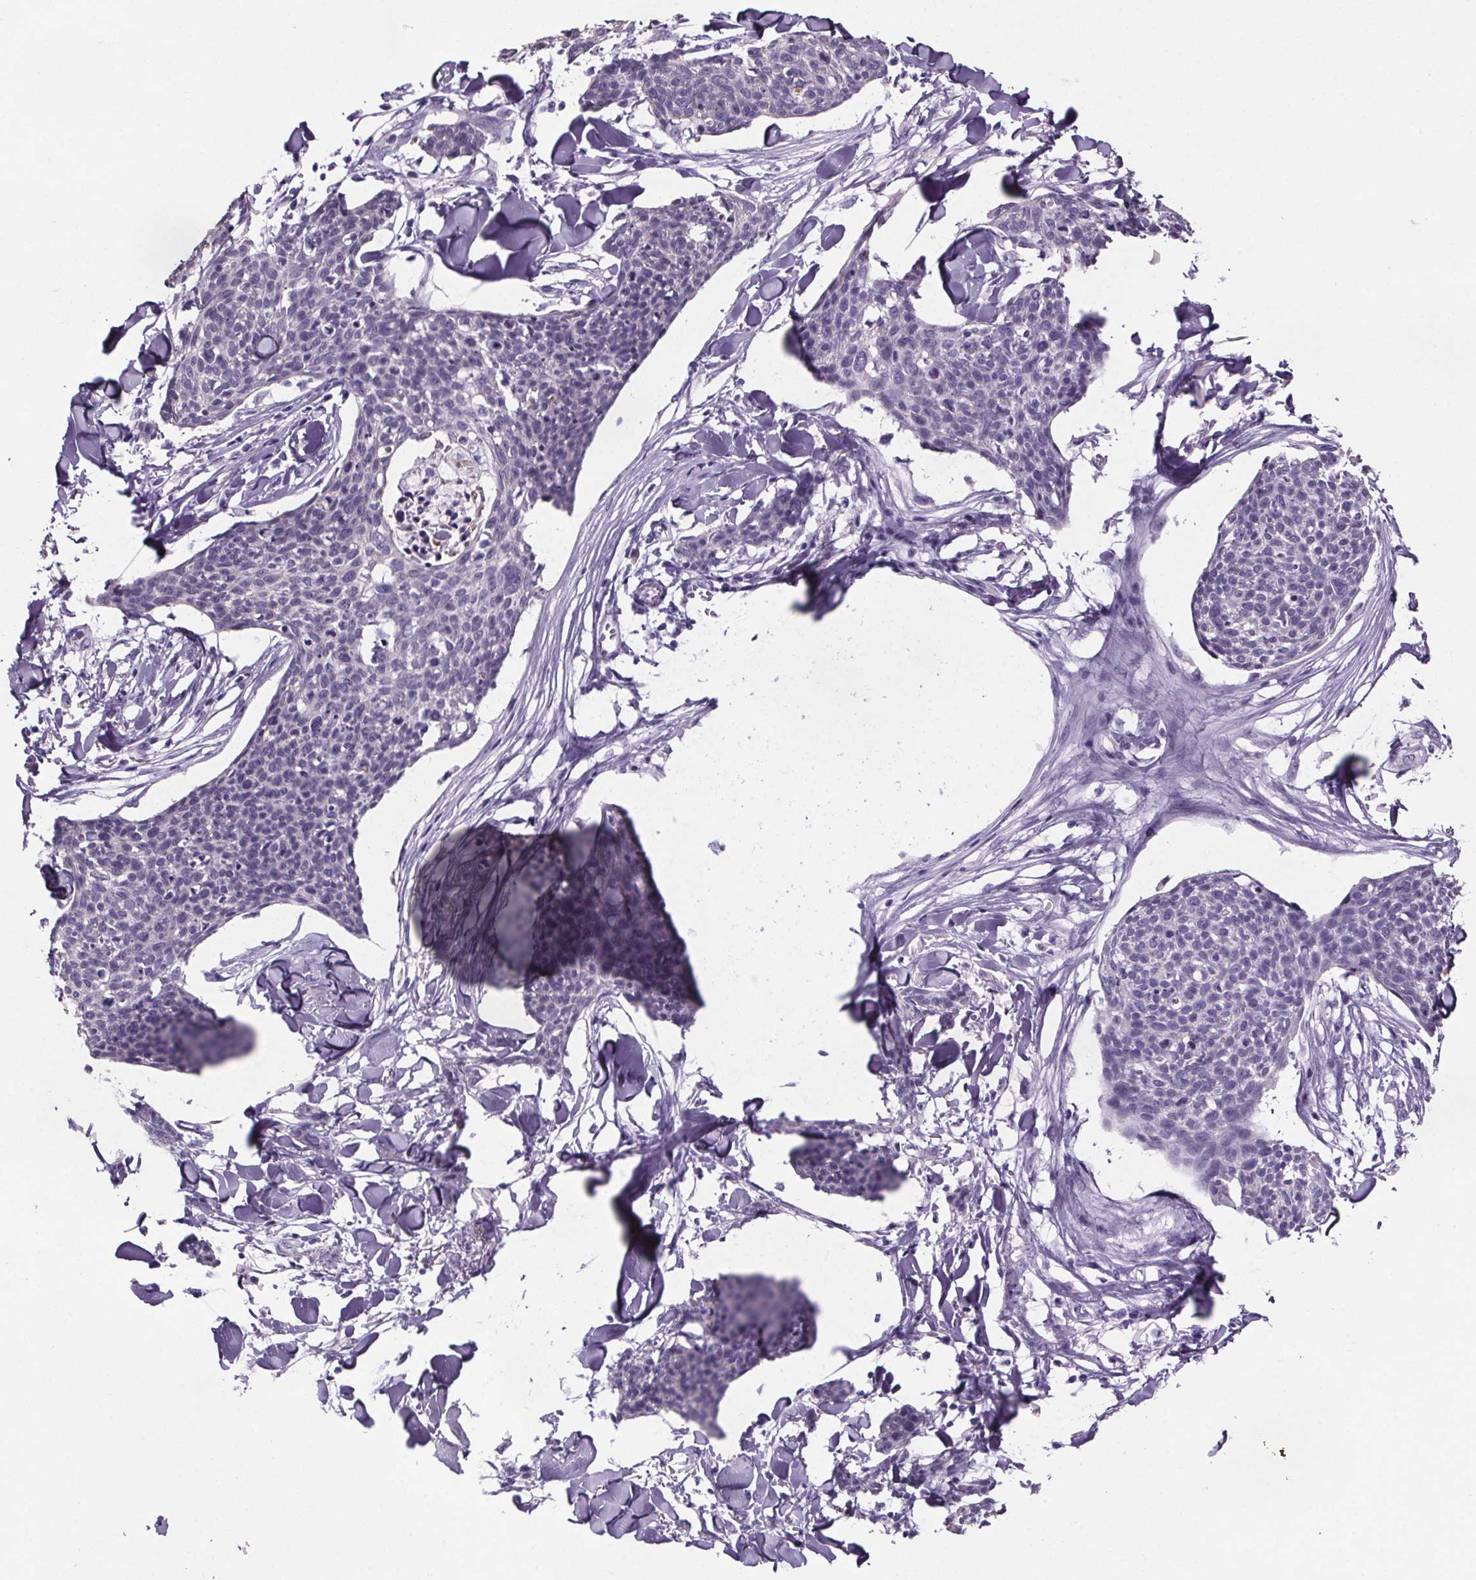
{"staining": {"intensity": "negative", "quantity": "none", "location": "none"}, "tissue": "skin cancer", "cell_type": "Tumor cells", "image_type": "cancer", "snomed": [{"axis": "morphology", "description": "Squamous cell carcinoma, NOS"}, {"axis": "topography", "description": "Skin"}, {"axis": "topography", "description": "Vulva"}], "caption": "This photomicrograph is of skin cancer (squamous cell carcinoma) stained with IHC to label a protein in brown with the nuclei are counter-stained blue. There is no expression in tumor cells.", "gene": "CUBN", "patient": {"sex": "female", "age": 75}}